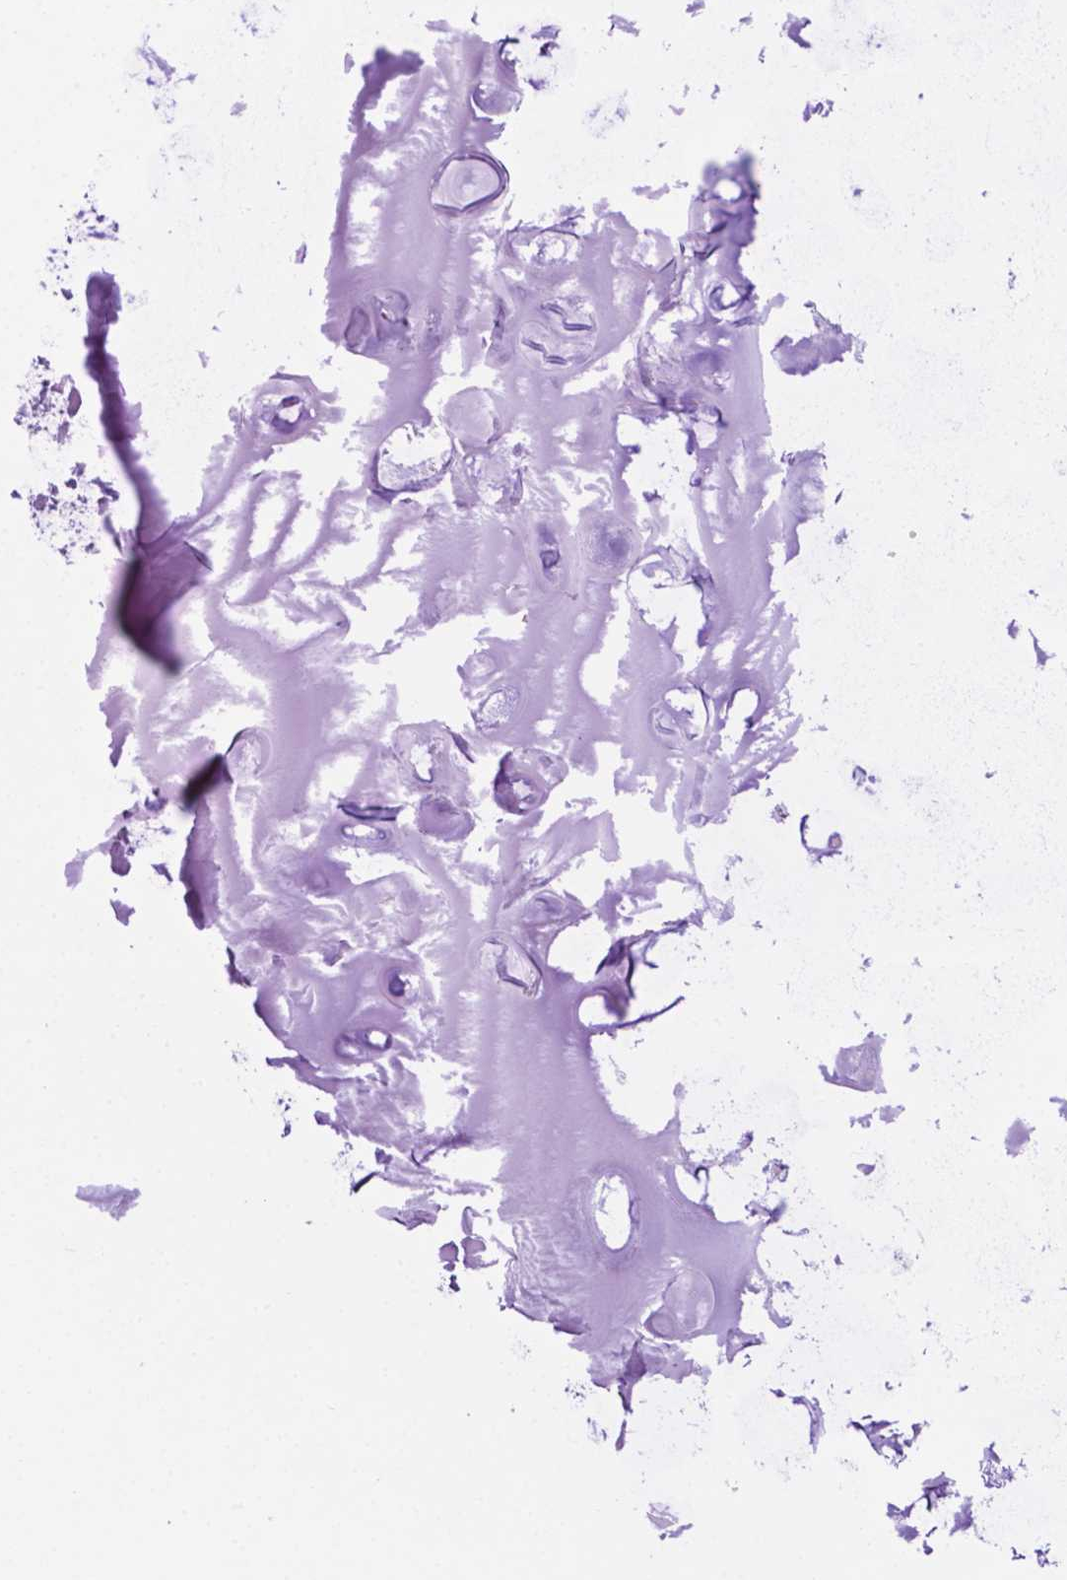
{"staining": {"intensity": "moderate", "quantity": "25%-75%", "location": "nuclear"}, "tissue": "soft tissue", "cell_type": "Chondrocytes", "image_type": "normal", "snomed": [{"axis": "morphology", "description": "Normal tissue, NOS"}, {"axis": "morphology", "description": "Squamous cell carcinoma, NOS"}, {"axis": "topography", "description": "Cartilage tissue"}, {"axis": "topography", "description": "Bronchus"}, {"axis": "topography", "description": "Lung"}], "caption": "Chondrocytes demonstrate moderate nuclear staining in approximately 25%-75% of cells in unremarkable soft tissue. (Stains: DAB in brown, nuclei in blue, Microscopy: brightfield microscopy at high magnification).", "gene": "CCAR2", "patient": {"sex": "male", "age": 66}}